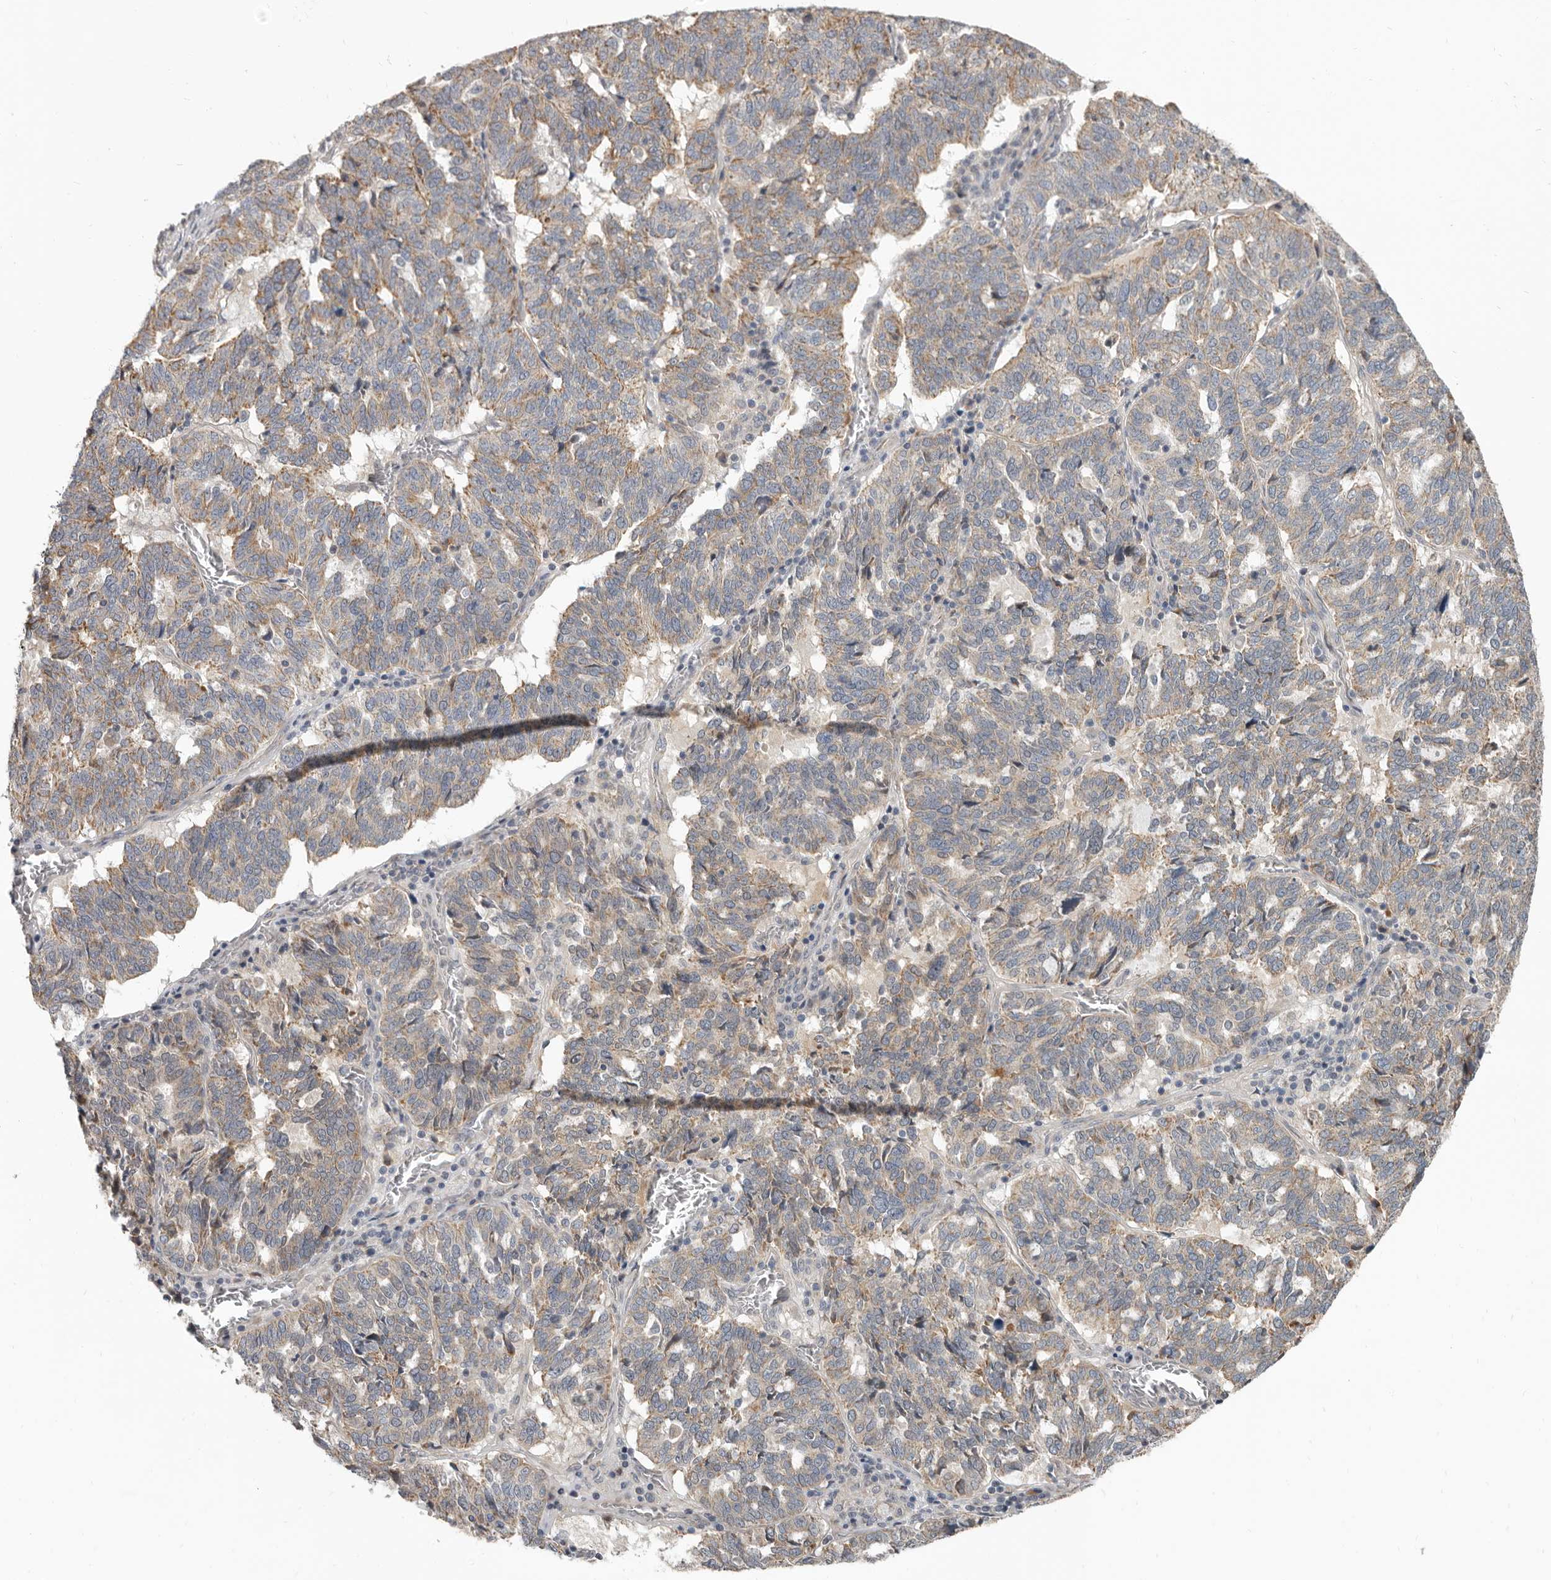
{"staining": {"intensity": "weak", "quantity": "25%-75%", "location": "cytoplasmic/membranous"}, "tissue": "ovarian cancer", "cell_type": "Tumor cells", "image_type": "cancer", "snomed": [{"axis": "morphology", "description": "Cystadenocarcinoma, serous, NOS"}, {"axis": "topography", "description": "Ovary"}], "caption": "A high-resolution photomicrograph shows immunohistochemistry (IHC) staining of ovarian serous cystadenocarcinoma, which demonstrates weak cytoplasmic/membranous expression in about 25%-75% of tumor cells. (brown staining indicates protein expression, while blue staining denotes nuclei).", "gene": "UNK", "patient": {"sex": "female", "age": 59}}